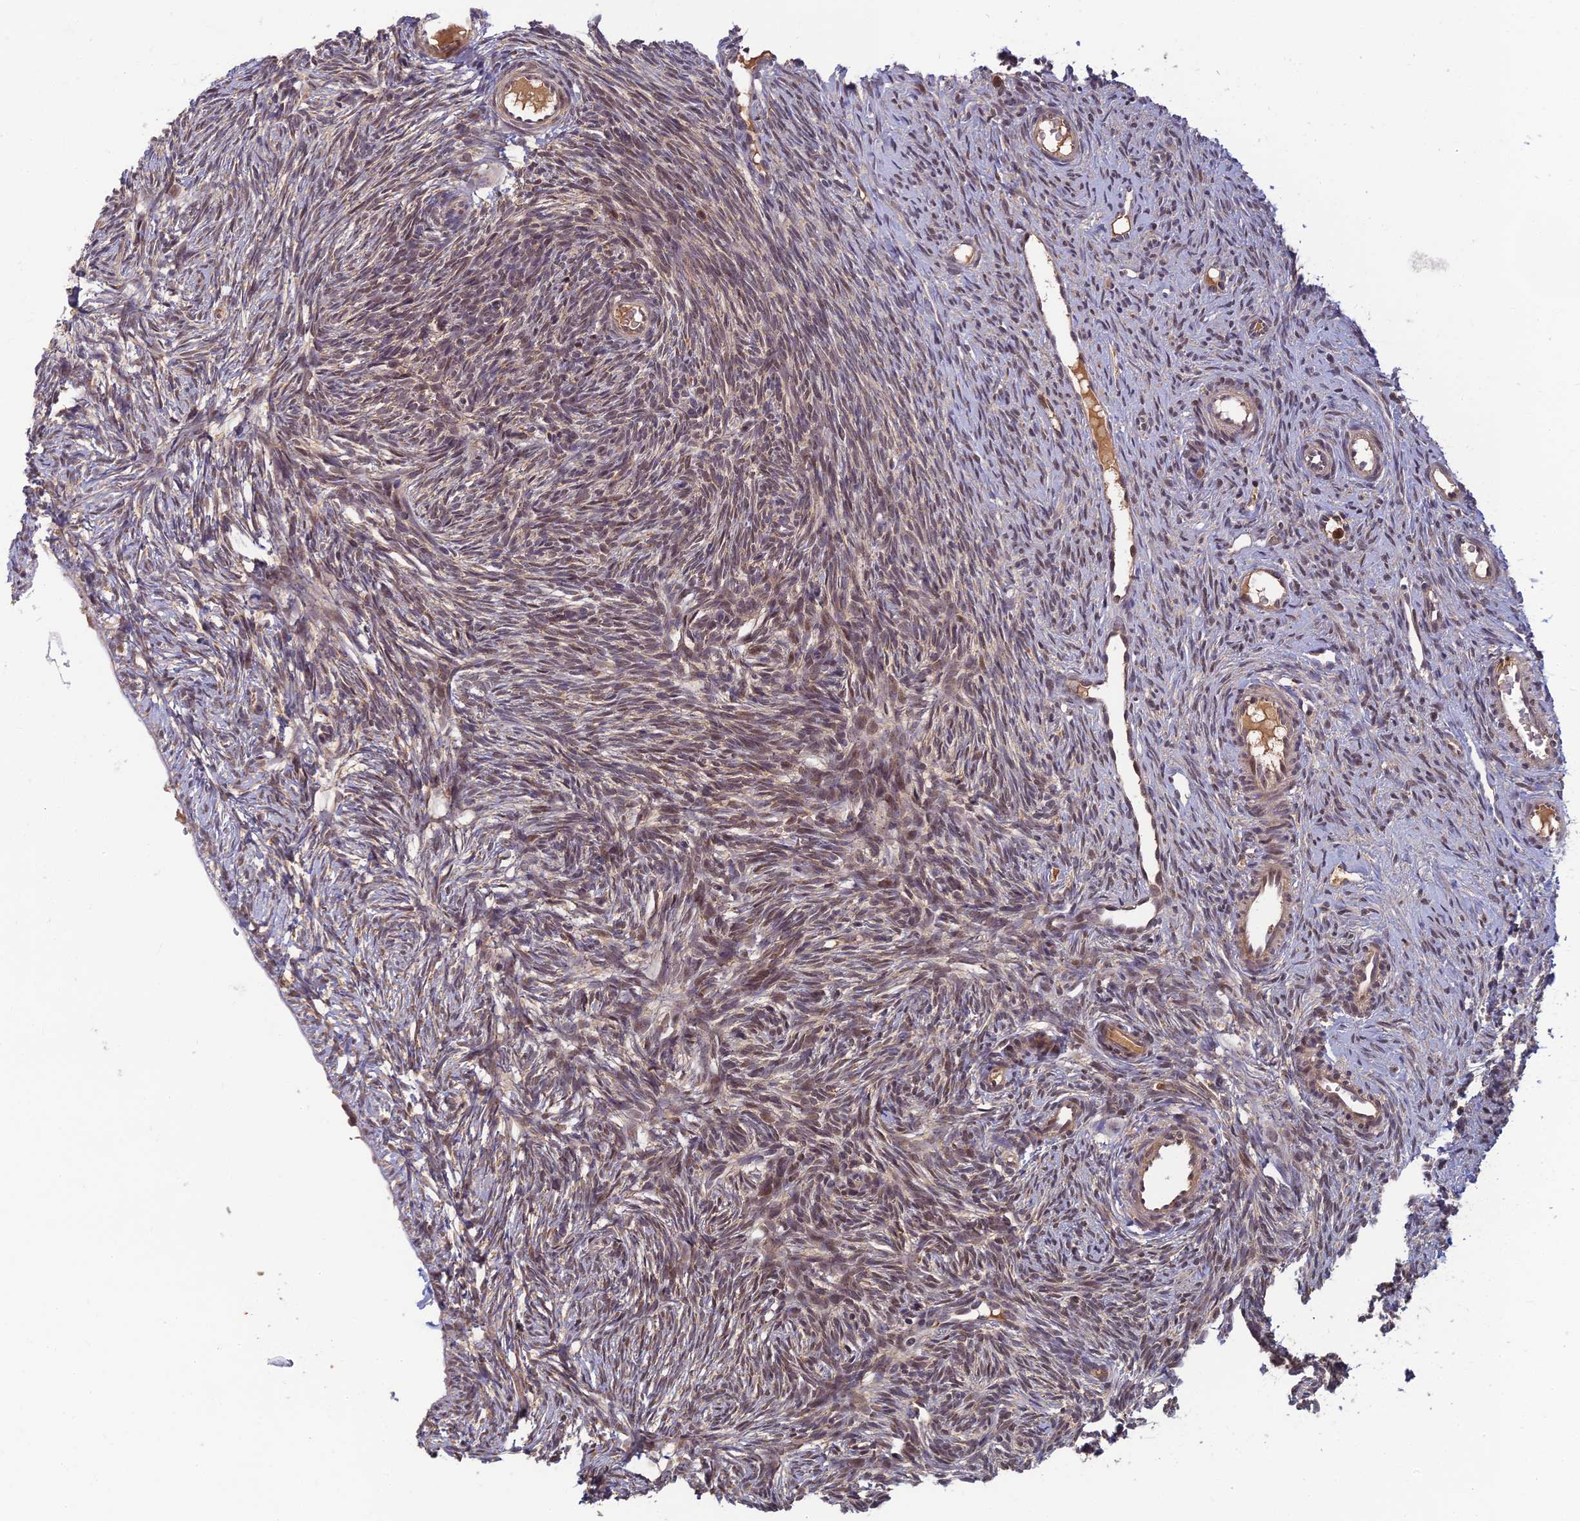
{"staining": {"intensity": "weak", "quantity": ">75%", "location": "cytoplasmic/membranous"}, "tissue": "ovary", "cell_type": "Ovarian stroma cells", "image_type": "normal", "snomed": [{"axis": "morphology", "description": "Normal tissue, NOS"}, {"axis": "topography", "description": "Ovary"}], "caption": "Immunohistochemical staining of unremarkable ovary shows weak cytoplasmic/membranous protein positivity in approximately >75% of ovarian stroma cells.", "gene": "RGL3", "patient": {"sex": "female", "age": 51}}